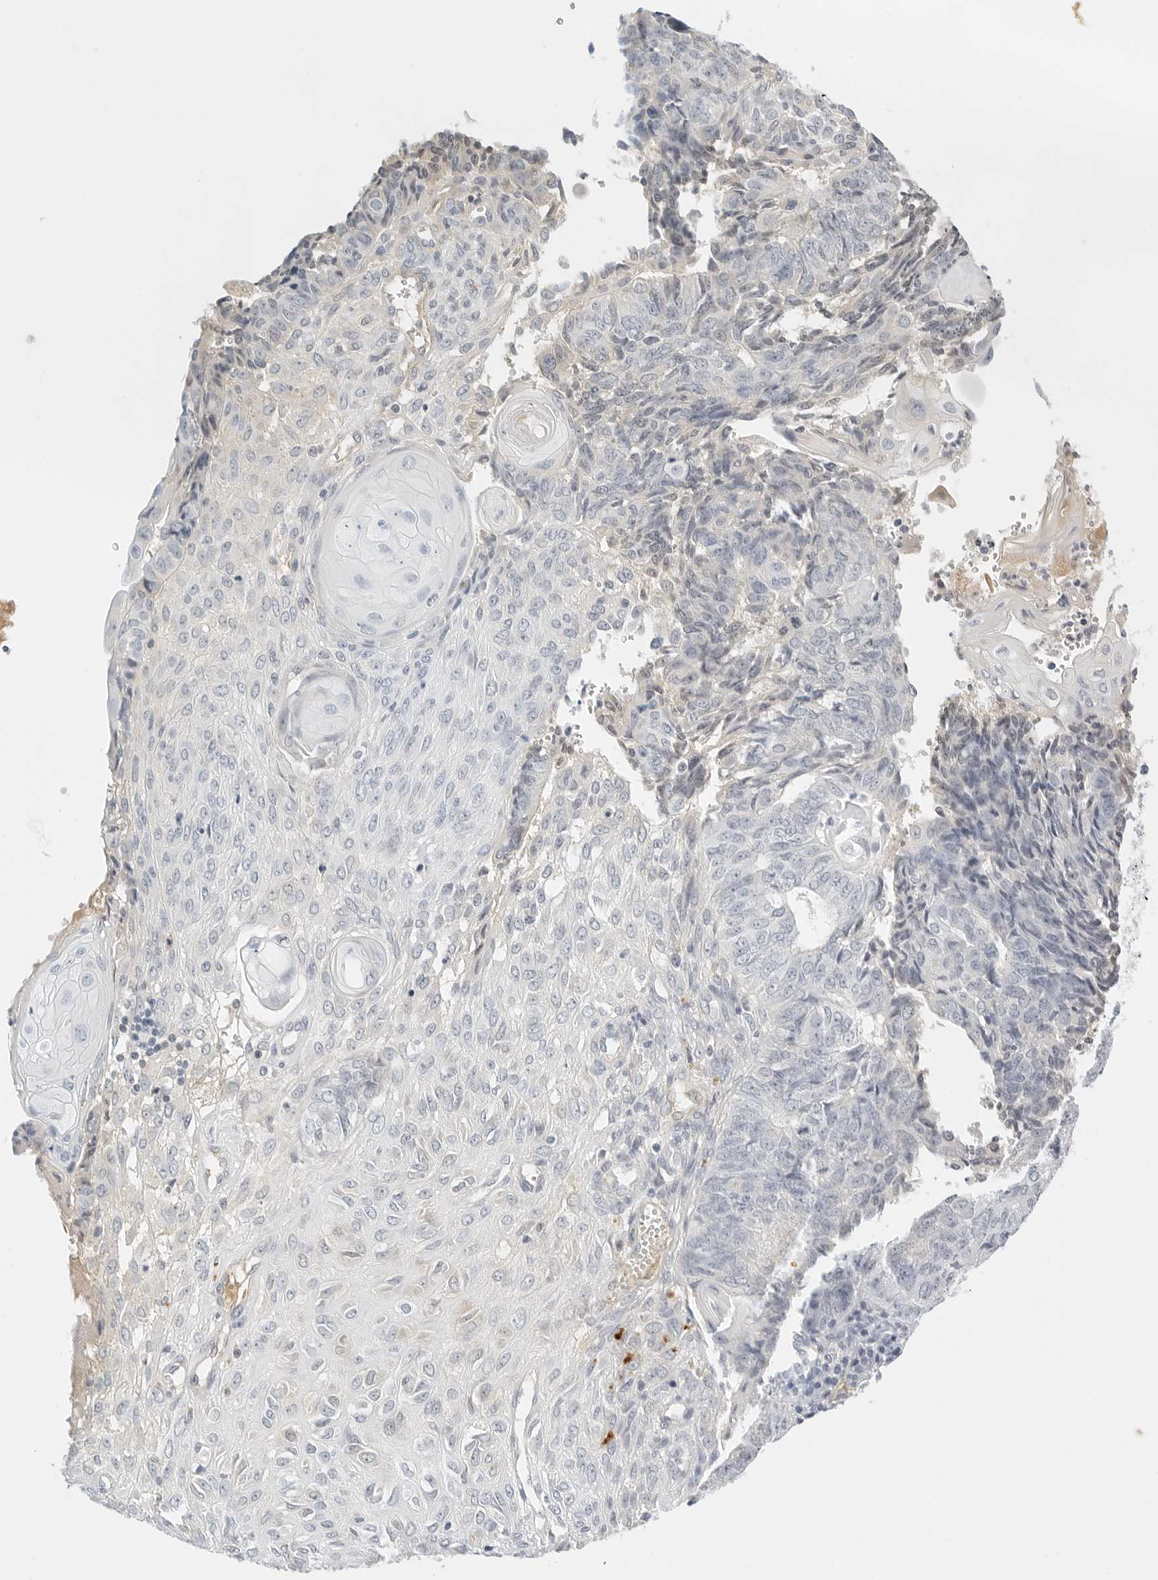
{"staining": {"intensity": "negative", "quantity": "none", "location": "none"}, "tissue": "endometrial cancer", "cell_type": "Tumor cells", "image_type": "cancer", "snomed": [{"axis": "morphology", "description": "Adenocarcinoma, NOS"}, {"axis": "topography", "description": "Endometrium"}], "caption": "Histopathology image shows no significant protein expression in tumor cells of endometrial cancer (adenocarcinoma). Brightfield microscopy of immunohistochemistry stained with DAB (3,3'-diaminobenzidine) (brown) and hematoxylin (blue), captured at high magnification.", "gene": "PKDCC", "patient": {"sex": "female", "age": 32}}